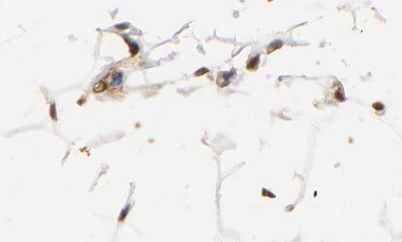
{"staining": {"intensity": "strong", "quantity": ">75%", "location": "nuclear"}, "tissue": "adipose tissue", "cell_type": "Adipocytes", "image_type": "normal", "snomed": [{"axis": "morphology", "description": "Normal tissue, NOS"}, {"axis": "morphology", "description": "Fibrosis, NOS"}, {"axis": "topography", "description": "Breast"}], "caption": "Adipose tissue stained for a protein shows strong nuclear positivity in adipocytes. The staining is performed using DAB (3,3'-diaminobenzidine) brown chromogen to label protein expression. The nuclei are counter-stained blue using hematoxylin.", "gene": "ZNF146", "patient": {"sex": "female", "age": 24}}